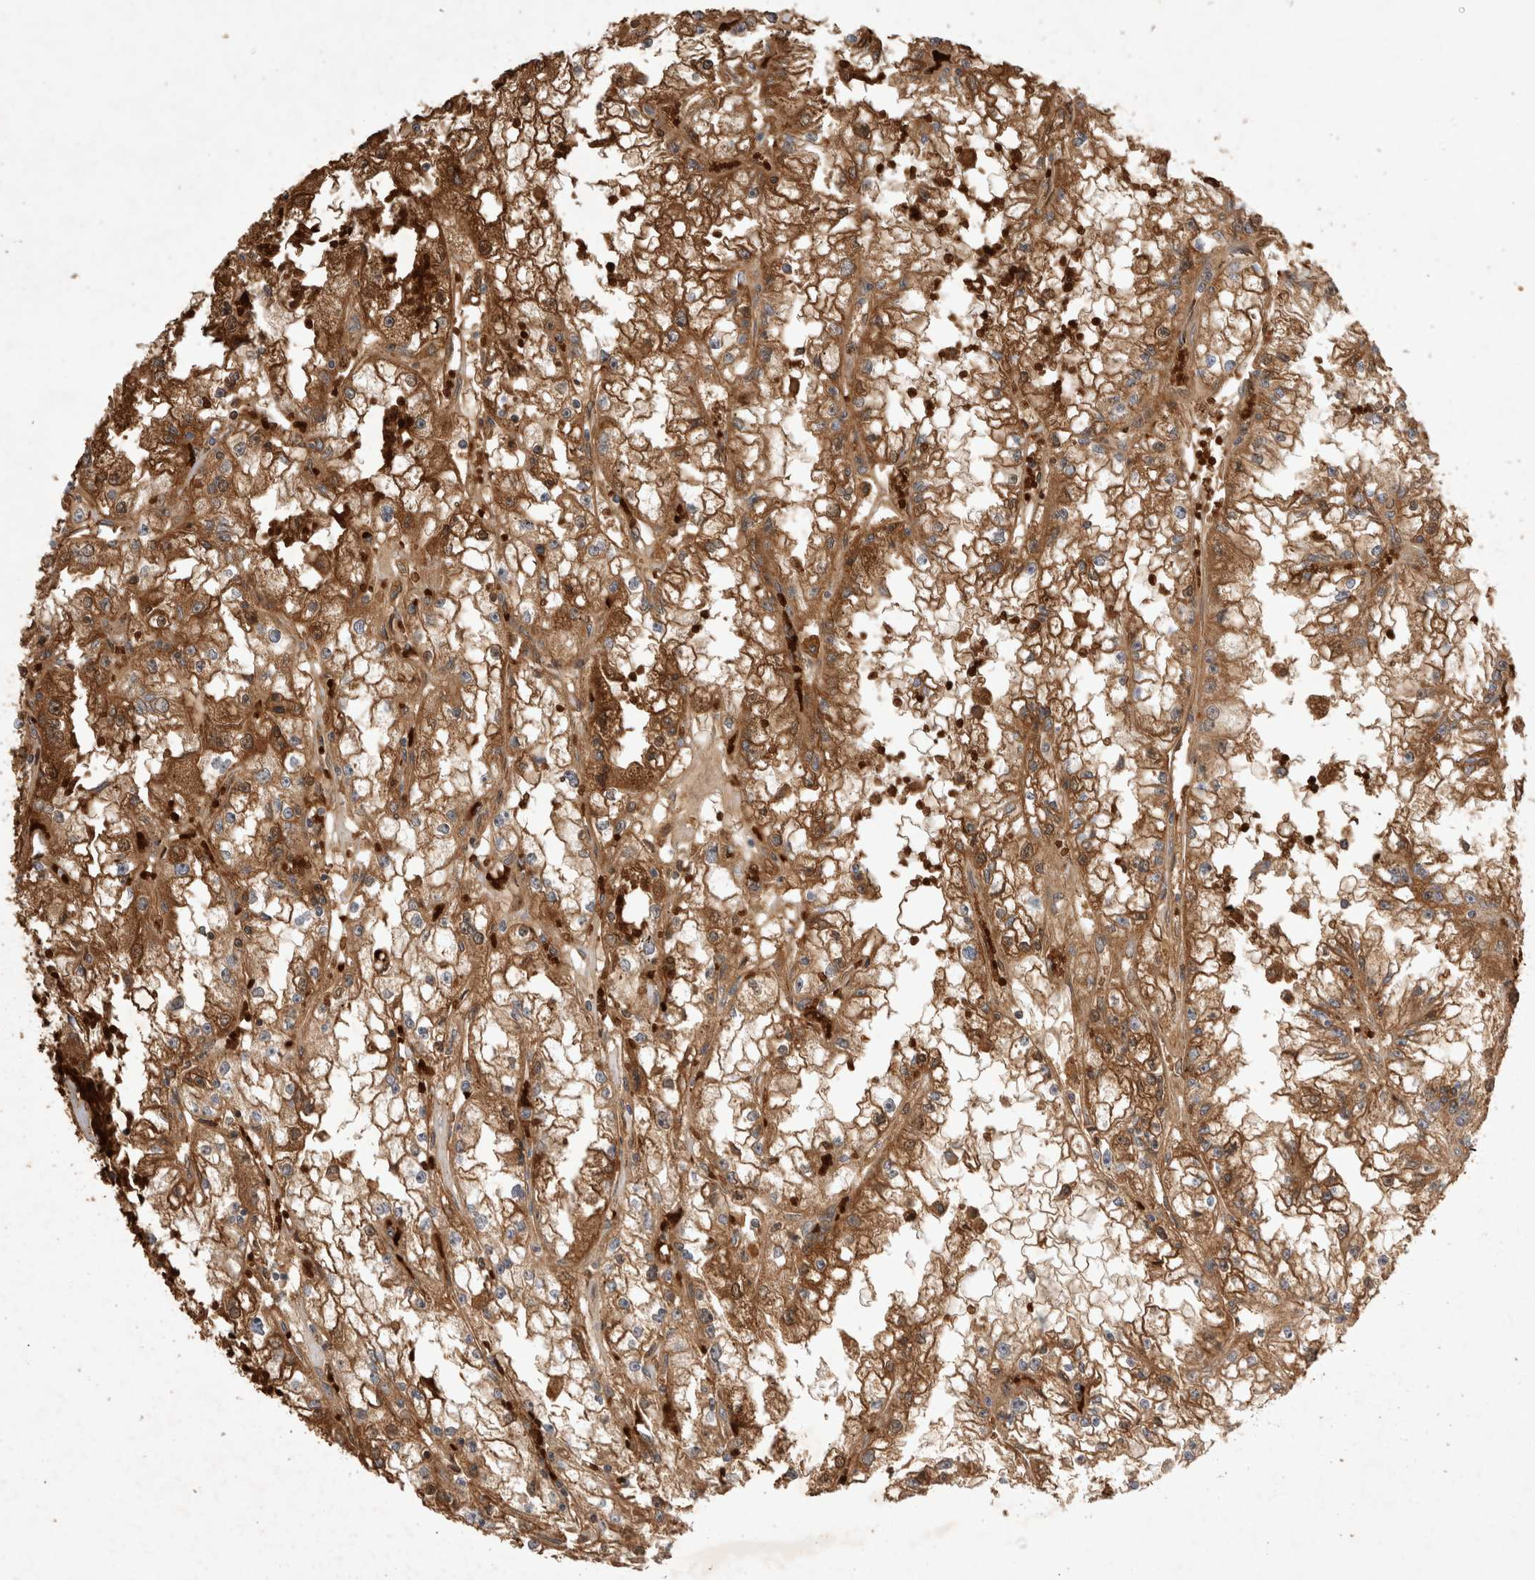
{"staining": {"intensity": "moderate", "quantity": ">75%", "location": "cytoplasmic/membranous"}, "tissue": "renal cancer", "cell_type": "Tumor cells", "image_type": "cancer", "snomed": [{"axis": "morphology", "description": "Adenocarcinoma, NOS"}, {"axis": "topography", "description": "Kidney"}], "caption": "Renal cancer (adenocarcinoma) was stained to show a protein in brown. There is medium levels of moderate cytoplasmic/membranous expression in about >75% of tumor cells.", "gene": "FAM221A", "patient": {"sex": "male", "age": 56}}